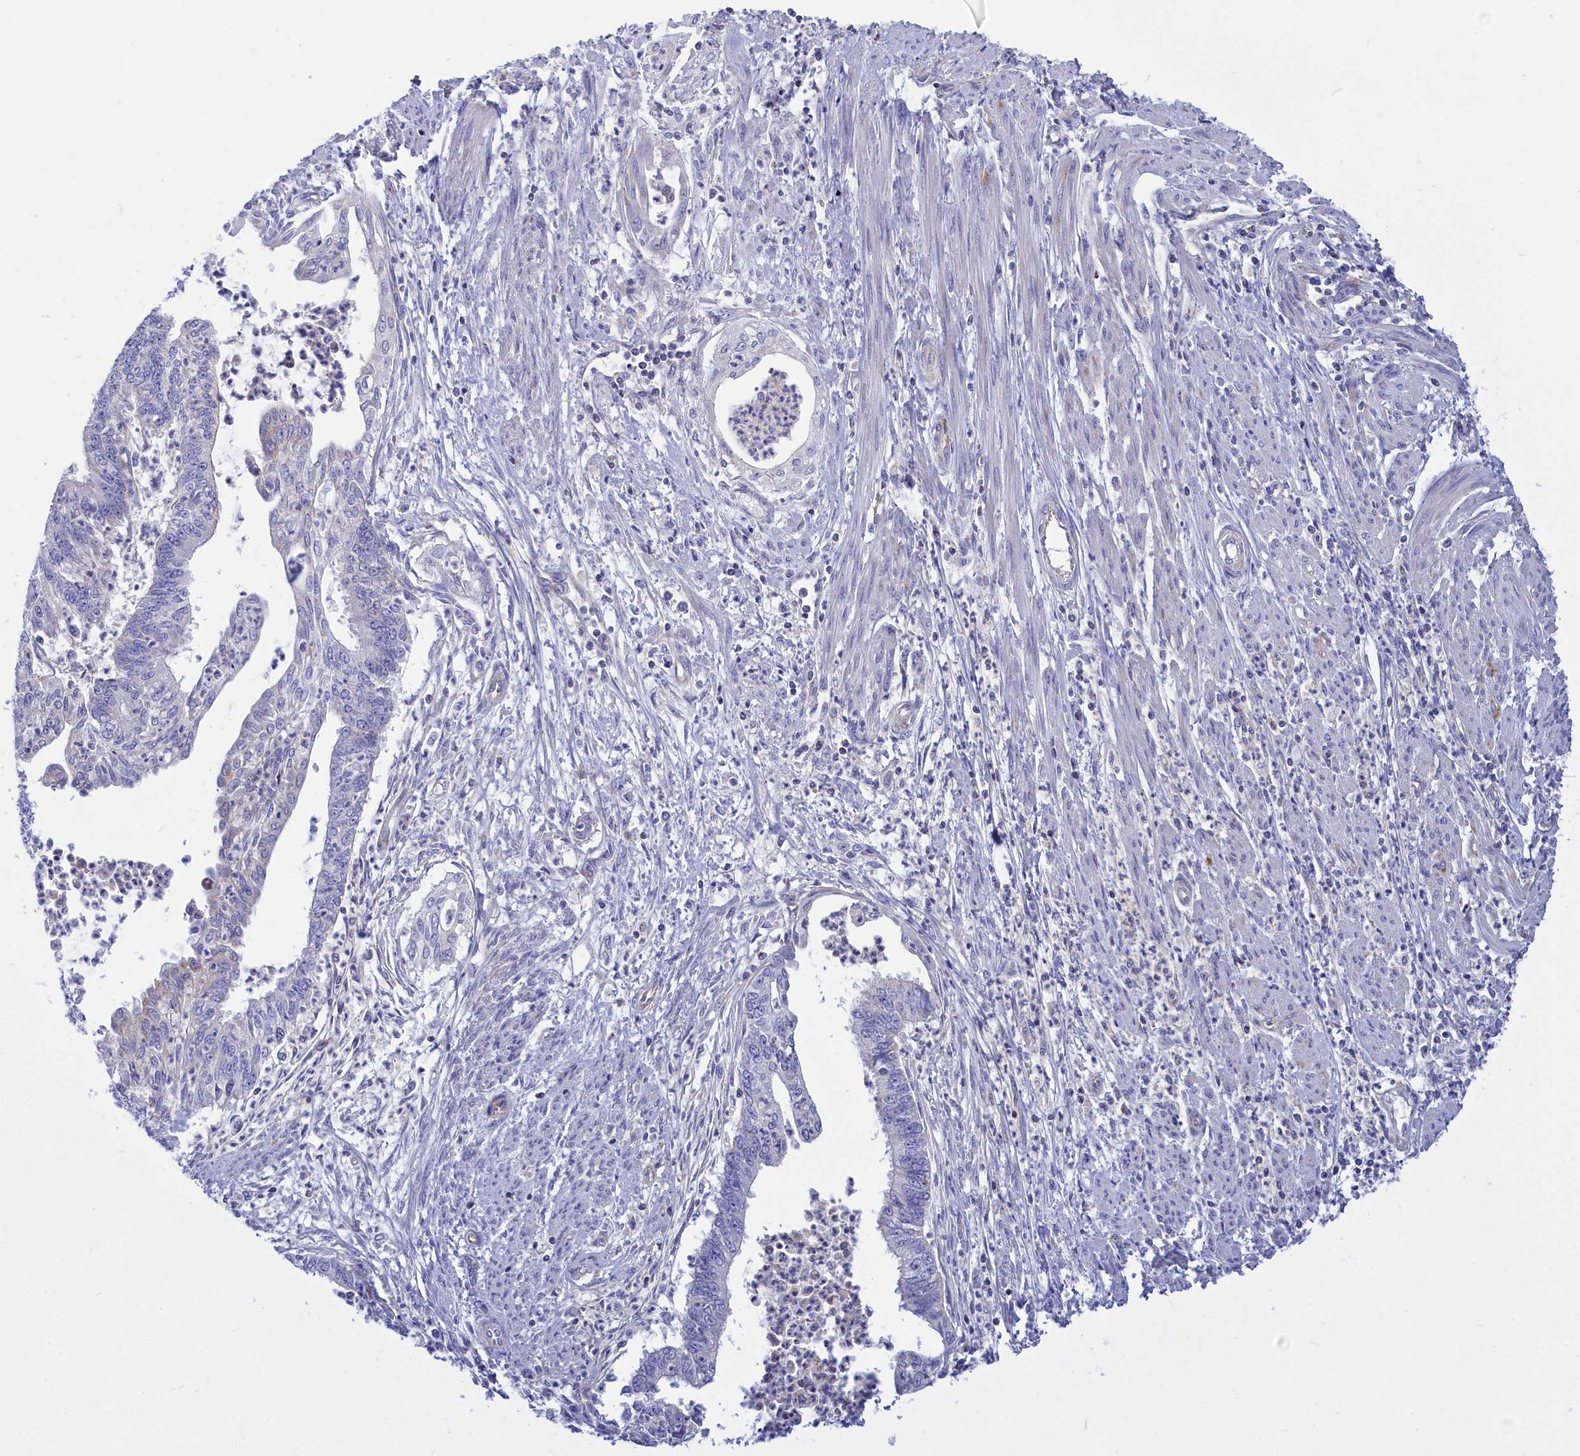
{"staining": {"intensity": "negative", "quantity": "none", "location": "none"}, "tissue": "endometrial cancer", "cell_type": "Tumor cells", "image_type": "cancer", "snomed": [{"axis": "morphology", "description": "Adenocarcinoma, NOS"}, {"axis": "topography", "description": "Endometrium"}], "caption": "IHC image of endometrial adenocarcinoma stained for a protein (brown), which shows no expression in tumor cells.", "gene": "CCRL2", "patient": {"sex": "female", "age": 73}}